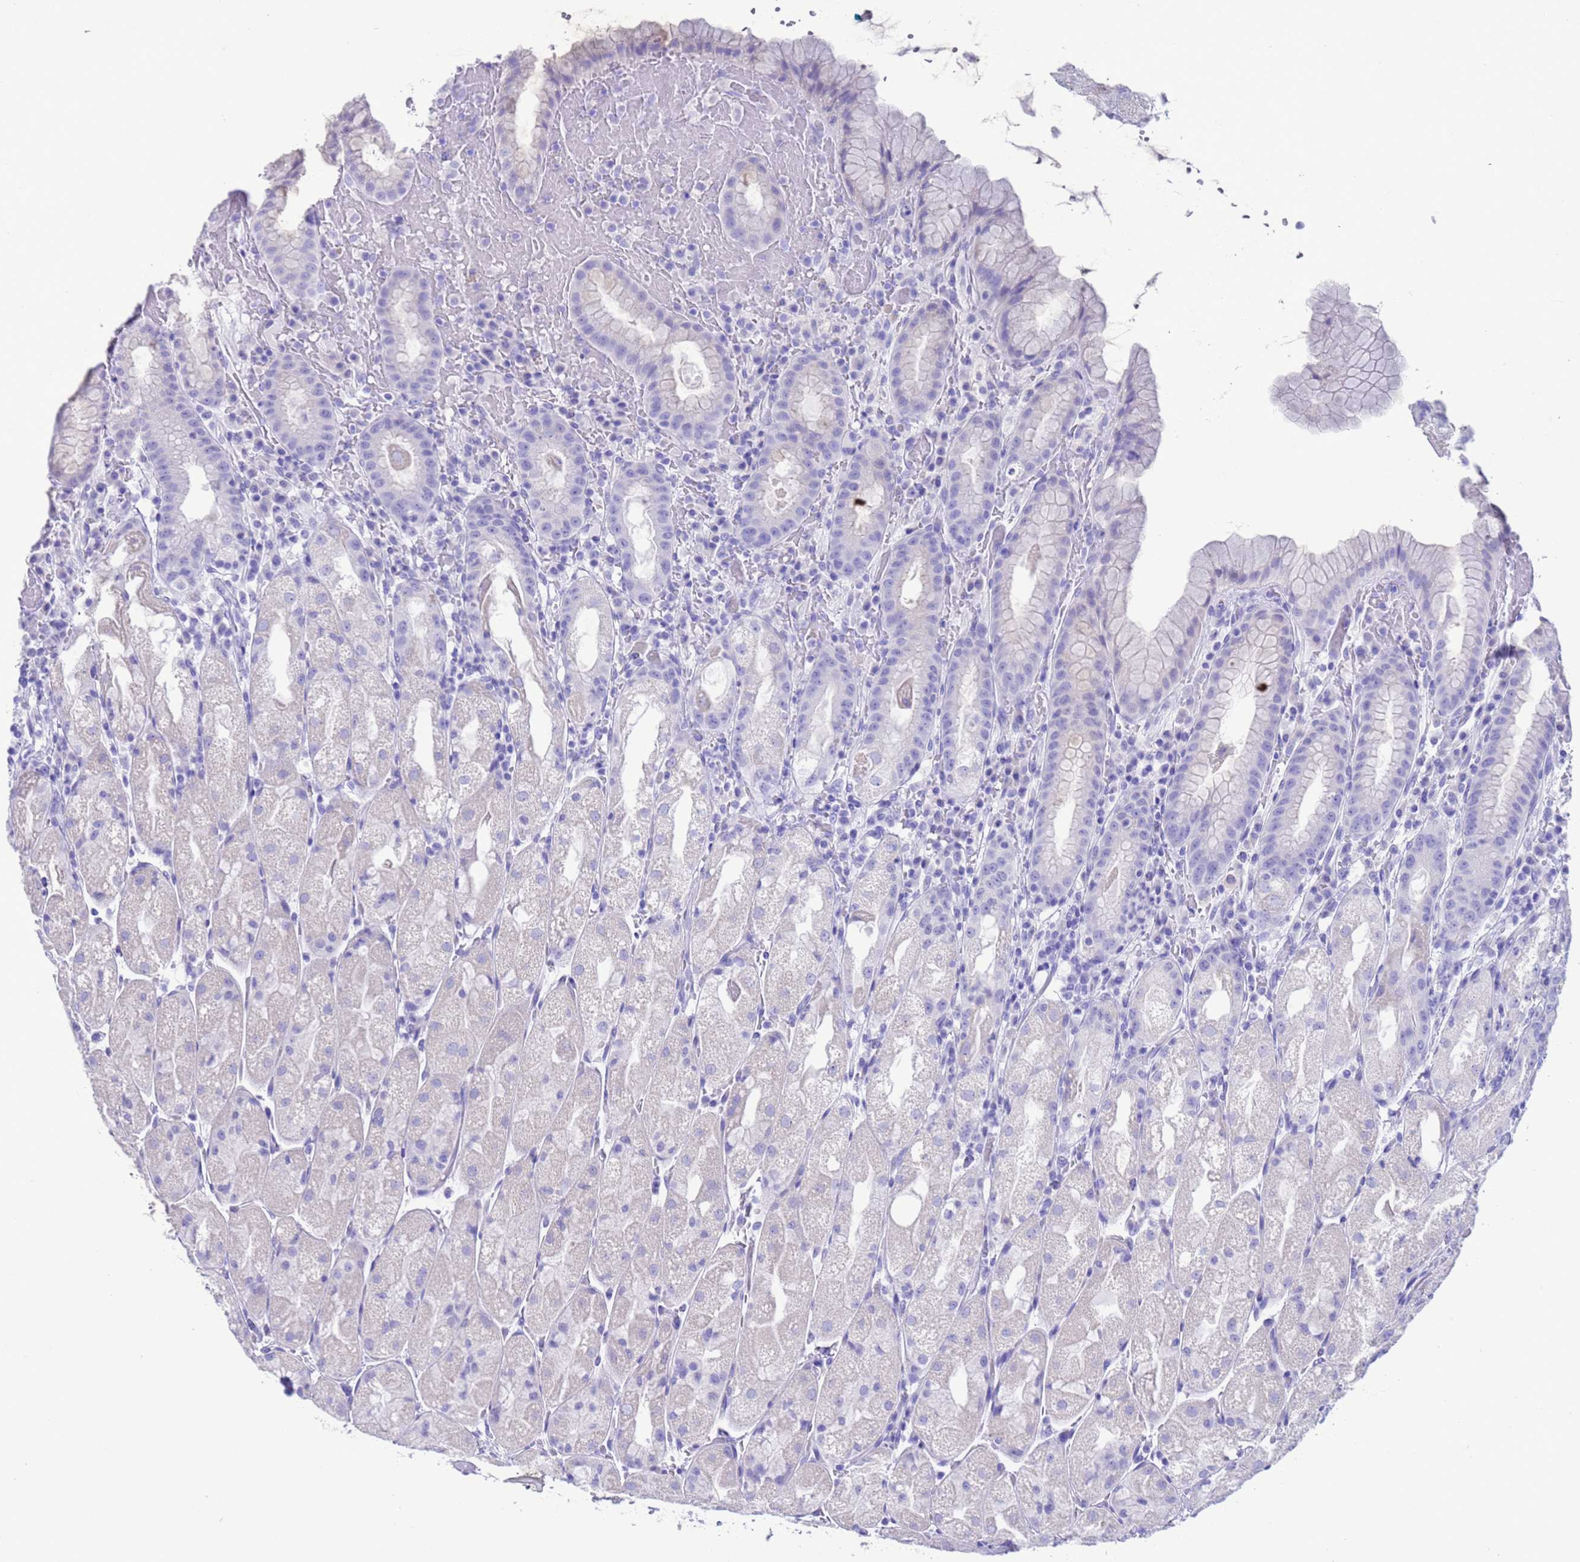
{"staining": {"intensity": "negative", "quantity": "none", "location": "none"}, "tissue": "stomach", "cell_type": "Glandular cells", "image_type": "normal", "snomed": [{"axis": "morphology", "description": "Normal tissue, NOS"}, {"axis": "topography", "description": "Stomach, upper"}], "caption": "Immunohistochemical staining of unremarkable stomach displays no significant staining in glandular cells.", "gene": "GSTM1", "patient": {"sex": "male", "age": 52}}